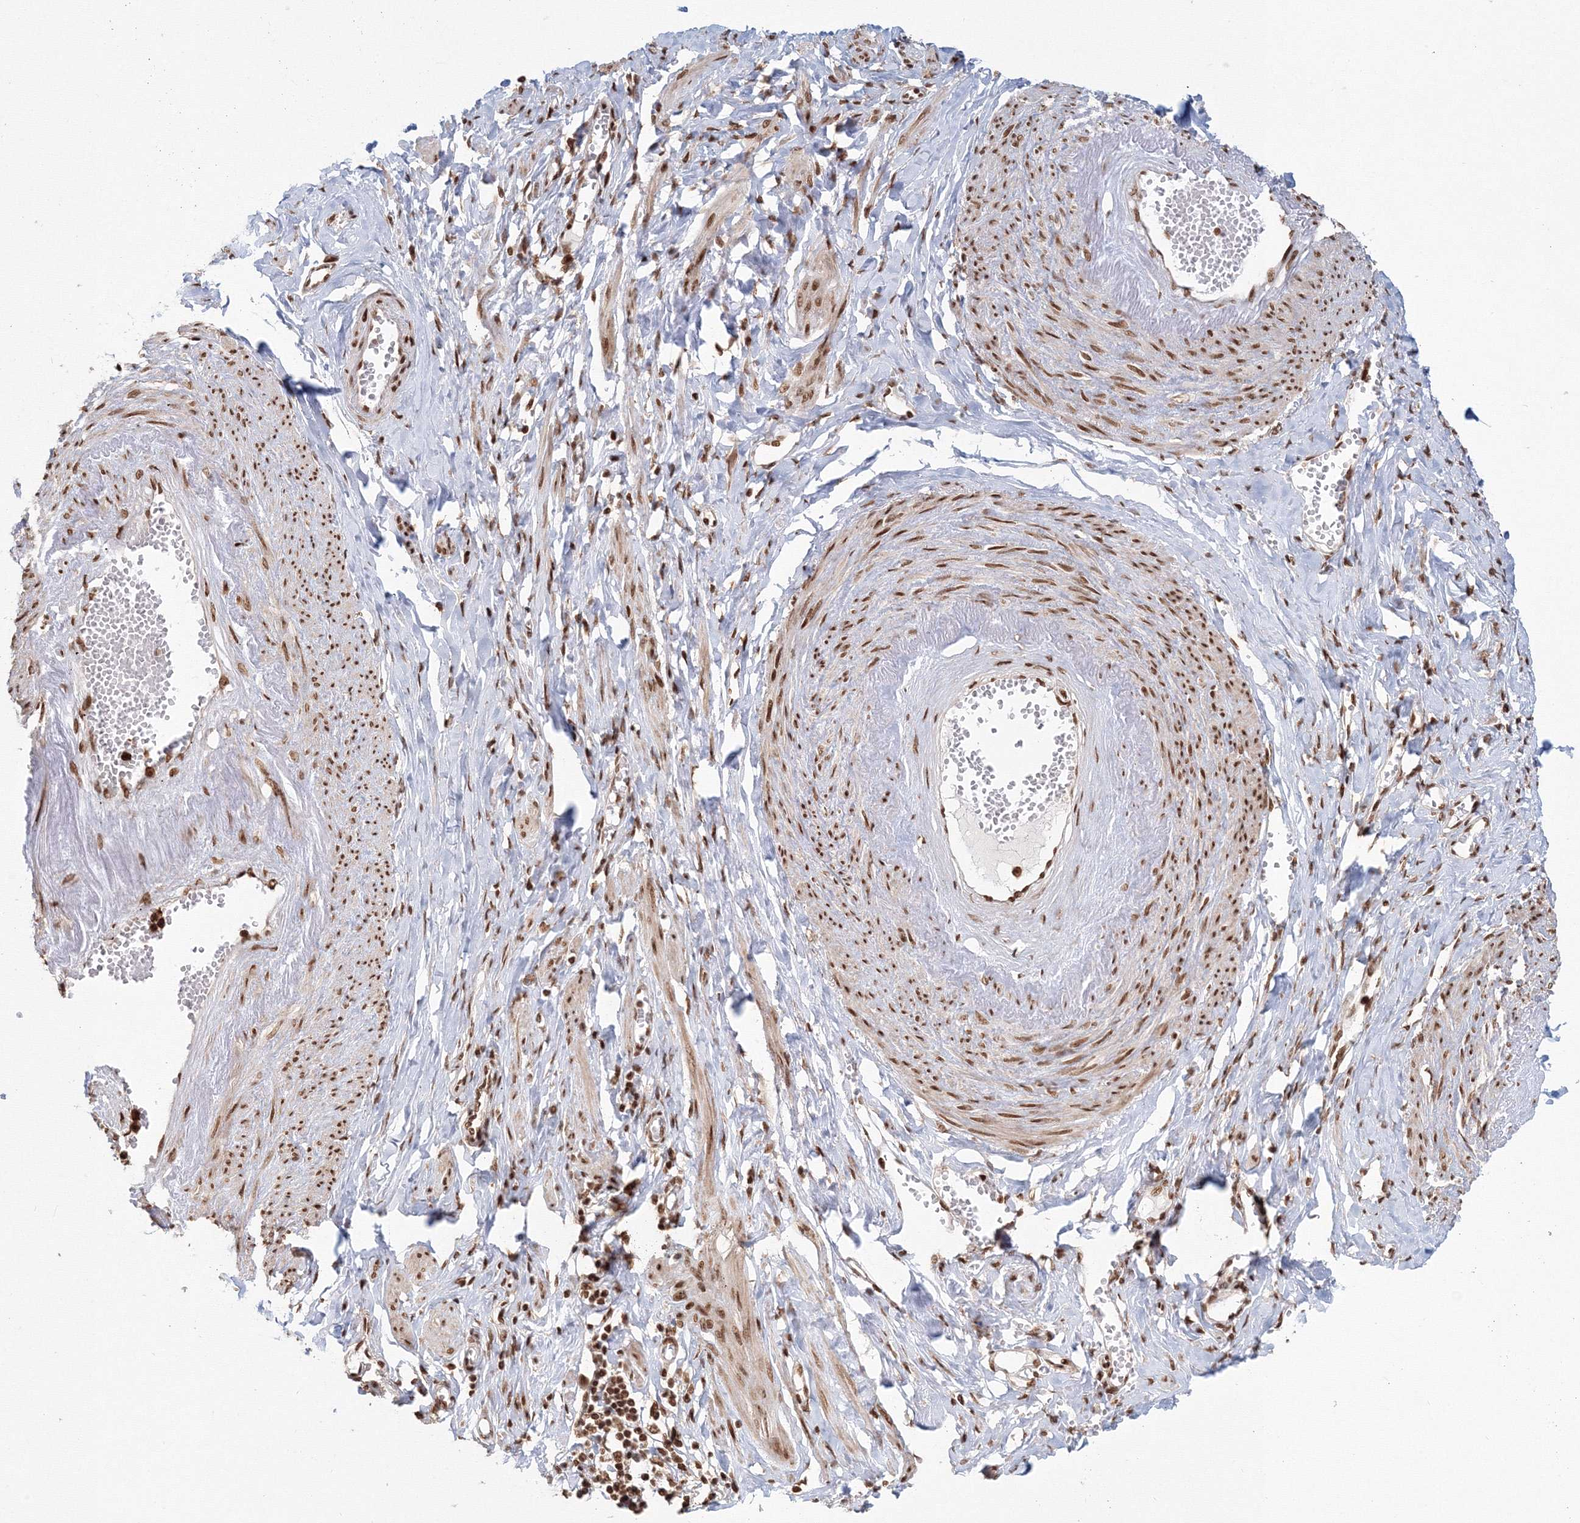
{"staining": {"intensity": "strong", "quantity": ">75%", "location": "nuclear"}, "tissue": "adipose tissue", "cell_type": "Adipocytes", "image_type": "normal", "snomed": [{"axis": "morphology", "description": "Normal tissue, NOS"}, {"axis": "topography", "description": "Vascular tissue"}, {"axis": "topography", "description": "Fallopian tube"}, {"axis": "topography", "description": "Ovary"}], "caption": "Brown immunohistochemical staining in normal human adipose tissue demonstrates strong nuclear staining in approximately >75% of adipocytes.", "gene": "KIF20A", "patient": {"sex": "female", "age": 67}}